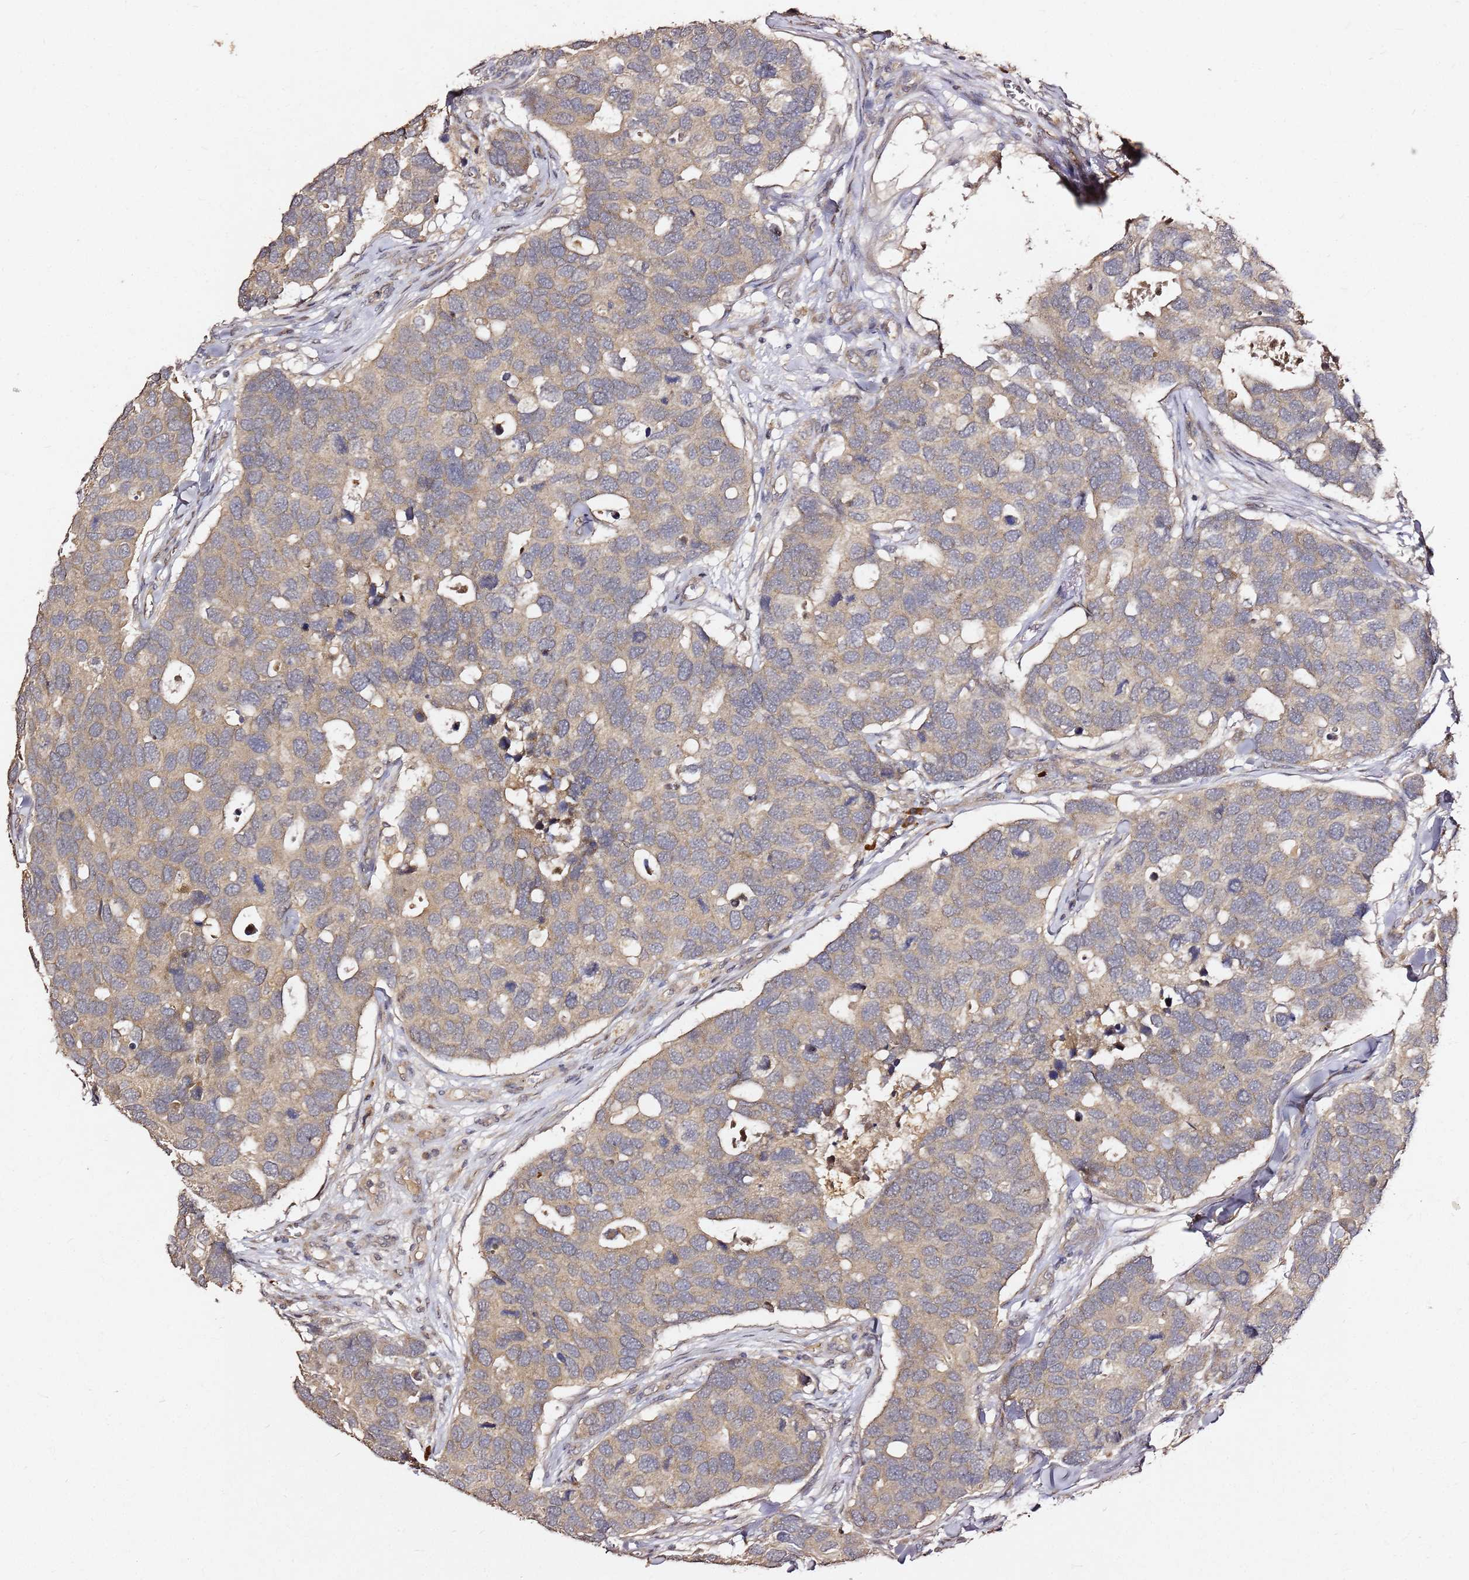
{"staining": {"intensity": "weak", "quantity": "<25%", "location": "cytoplasmic/membranous"}, "tissue": "breast cancer", "cell_type": "Tumor cells", "image_type": "cancer", "snomed": [{"axis": "morphology", "description": "Duct carcinoma"}, {"axis": "topography", "description": "Breast"}], "caption": "A micrograph of intraductal carcinoma (breast) stained for a protein shows no brown staining in tumor cells. (Immunohistochemistry (ihc), brightfield microscopy, high magnification).", "gene": "C6orf136", "patient": {"sex": "female", "age": 83}}